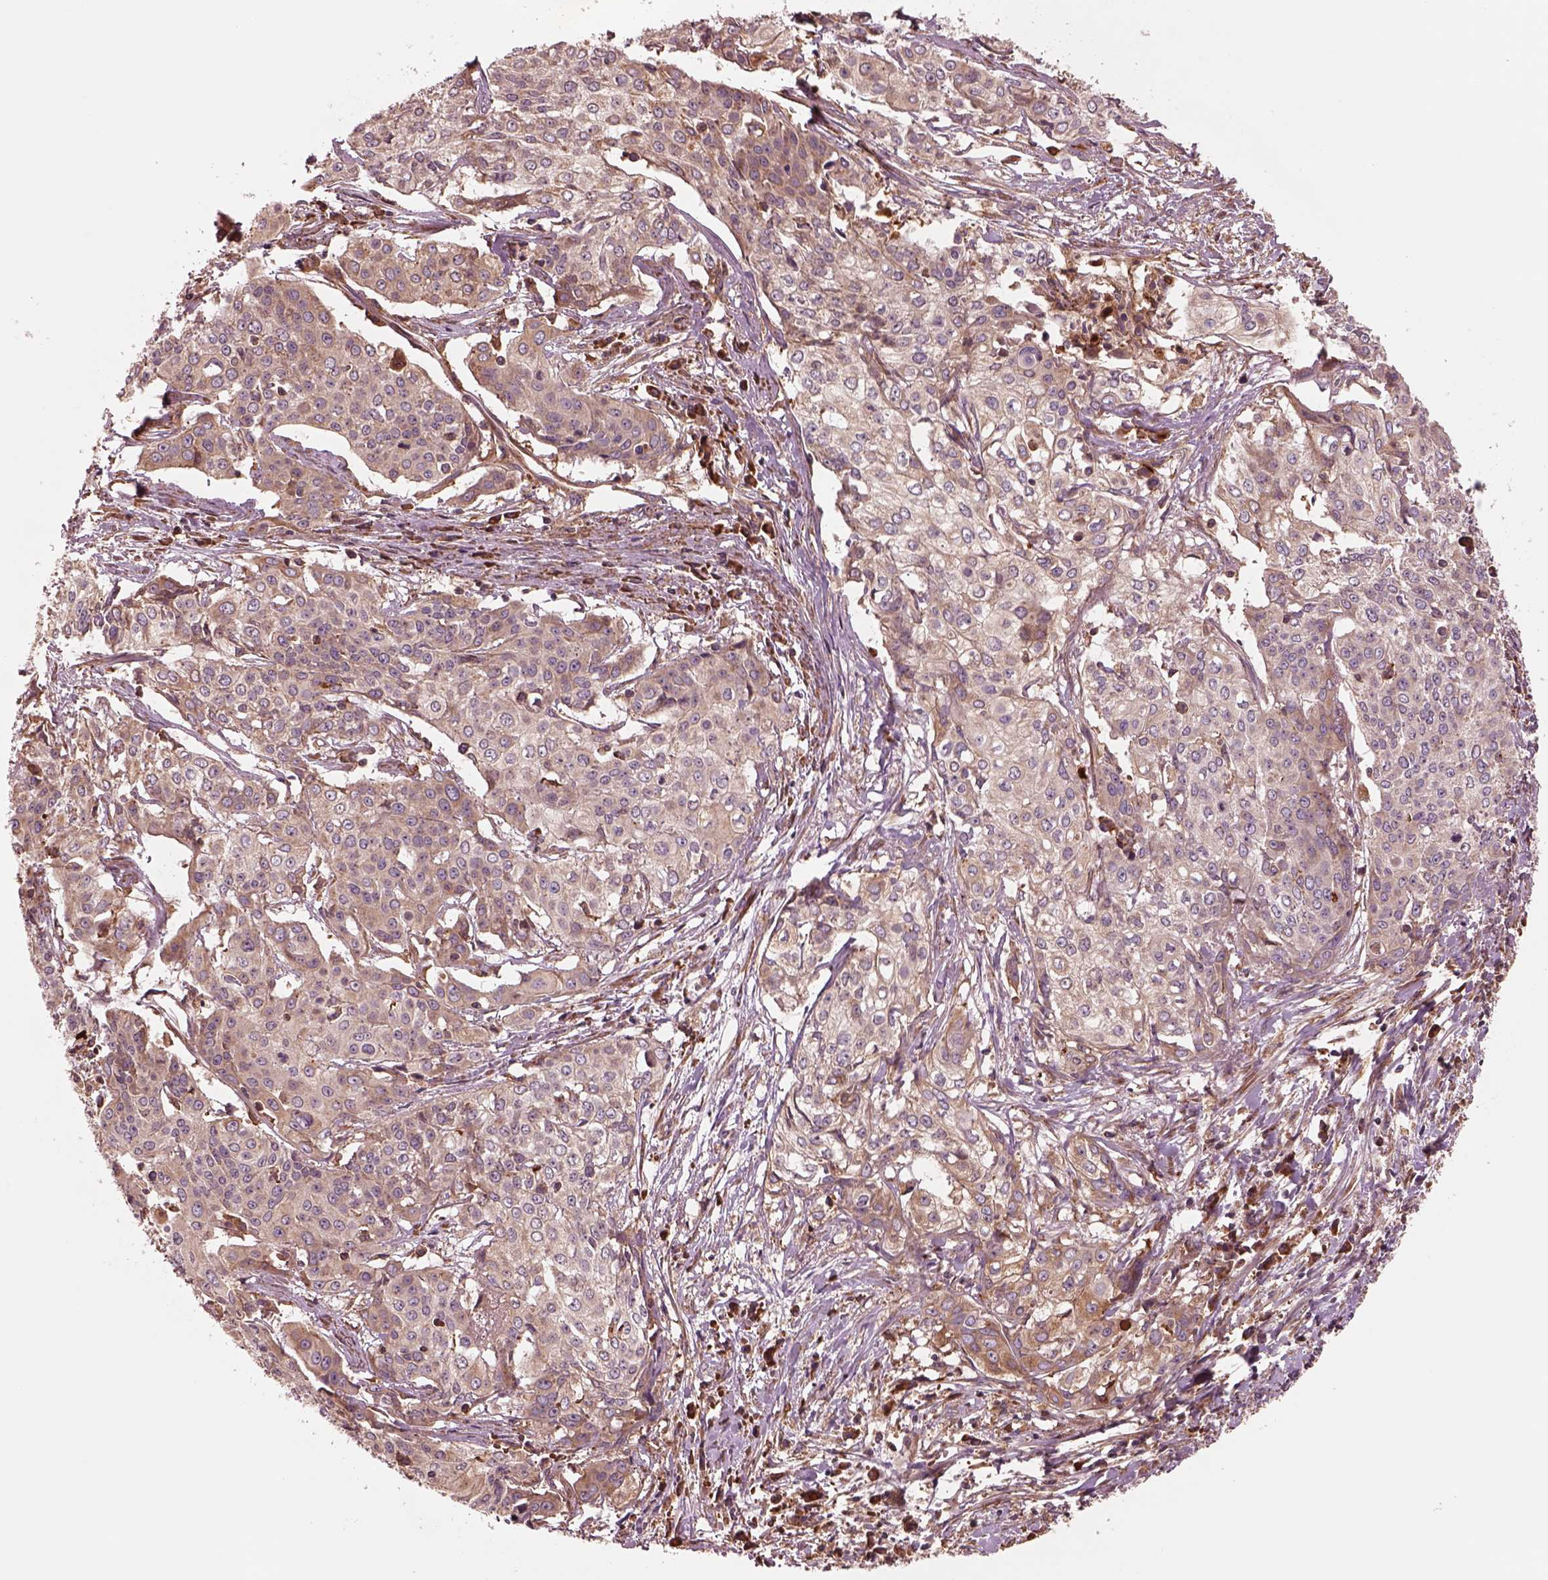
{"staining": {"intensity": "weak", "quantity": "<25%", "location": "cytoplasmic/membranous"}, "tissue": "cervical cancer", "cell_type": "Tumor cells", "image_type": "cancer", "snomed": [{"axis": "morphology", "description": "Squamous cell carcinoma, NOS"}, {"axis": "topography", "description": "Cervix"}], "caption": "A high-resolution image shows immunohistochemistry staining of squamous cell carcinoma (cervical), which demonstrates no significant positivity in tumor cells. (DAB IHC with hematoxylin counter stain).", "gene": "ASCC2", "patient": {"sex": "female", "age": 39}}